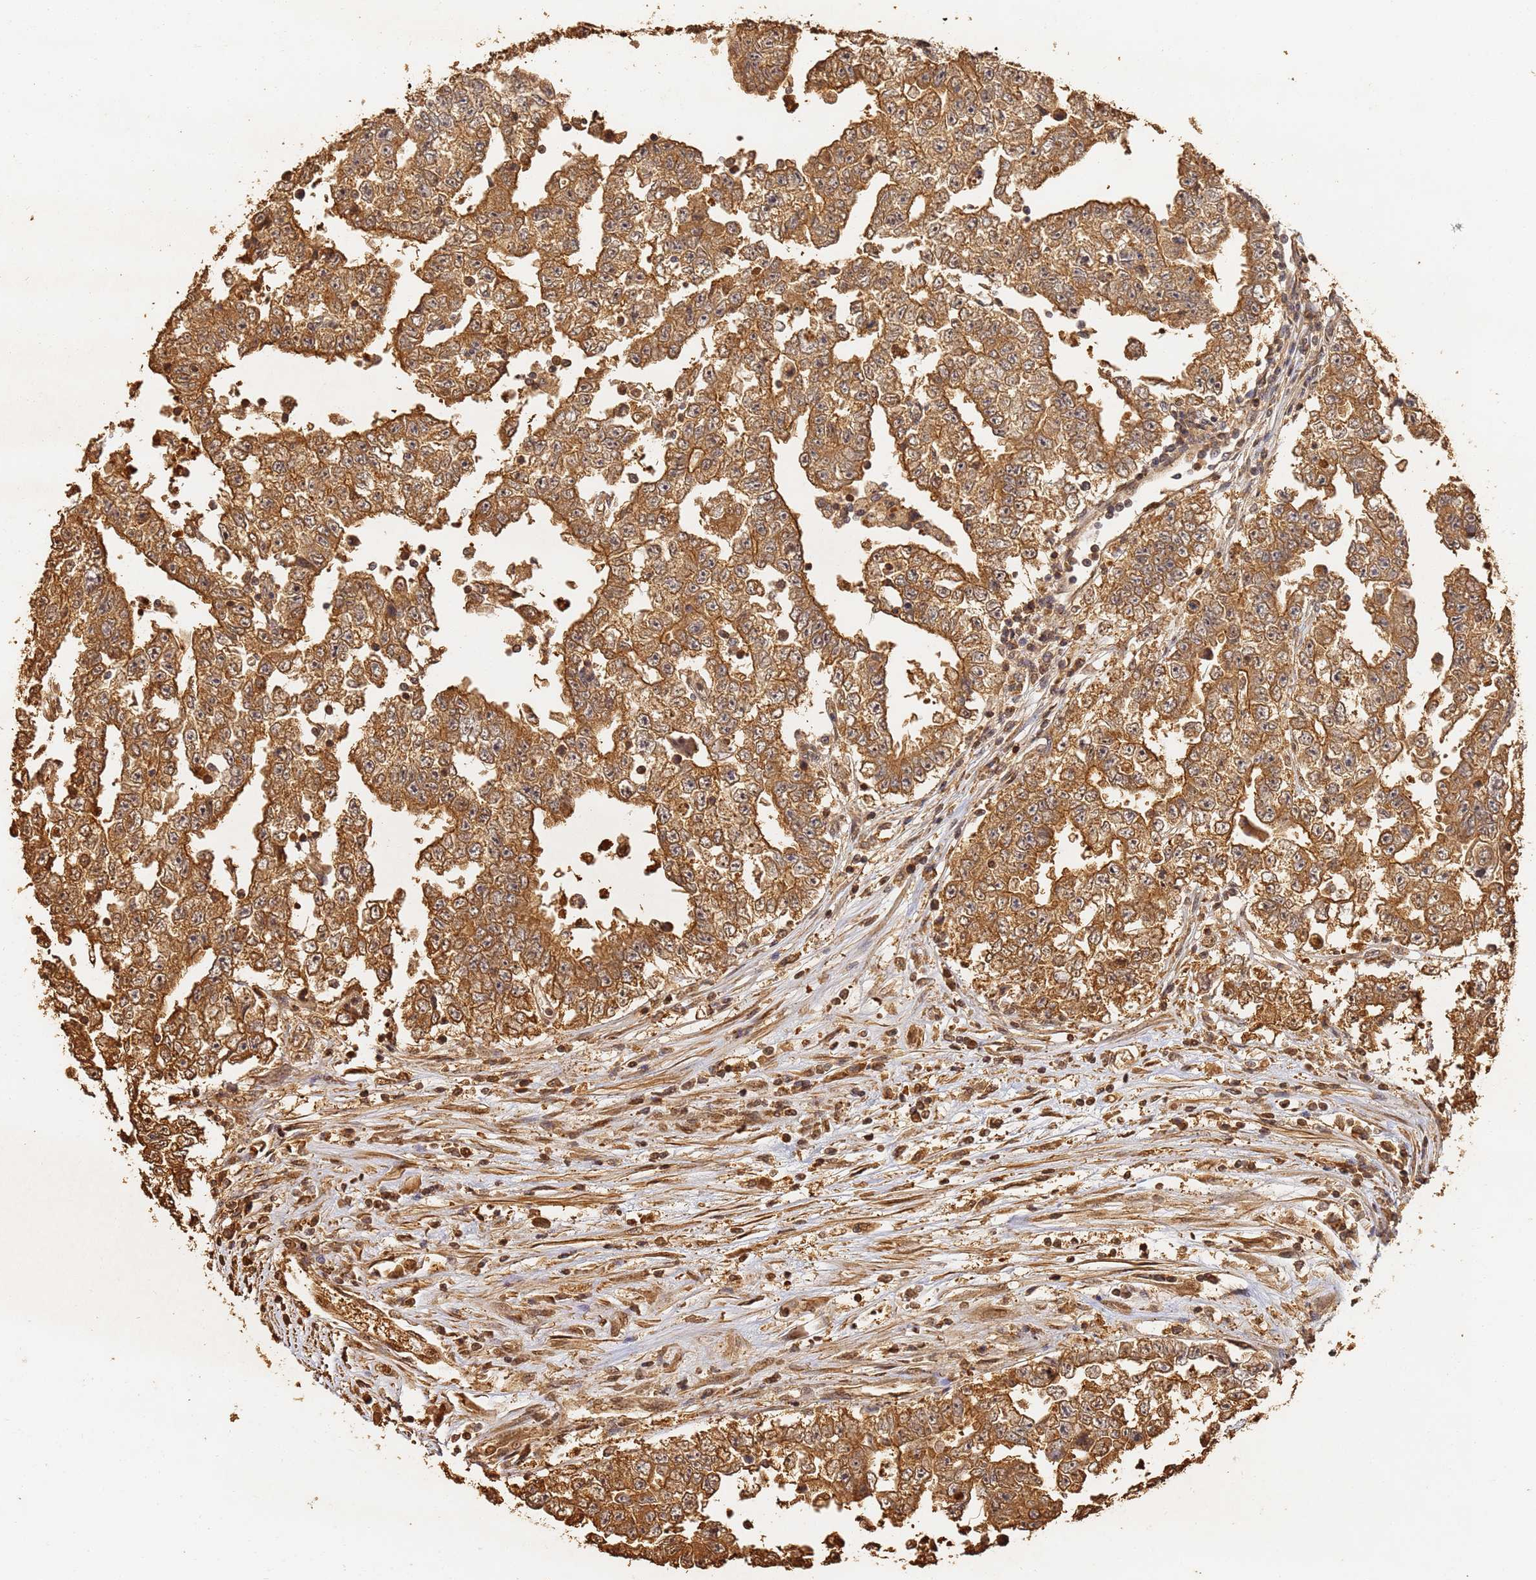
{"staining": {"intensity": "moderate", "quantity": ">75%", "location": "cytoplasmic/membranous"}, "tissue": "testis cancer", "cell_type": "Tumor cells", "image_type": "cancer", "snomed": [{"axis": "morphology", "description": "Carcinoma, Embryonal, NOS"}, {"axis": "topography", "description": "Testis"}], "caption": "Embryonal carcinoma (testis) stained with a brown dye exhibits moderate cytoplasmic/membranous positive positivity in about >75% of tumor cells.", "gene": "JAK2", "patient": {"sex": "male", "age": 25}}